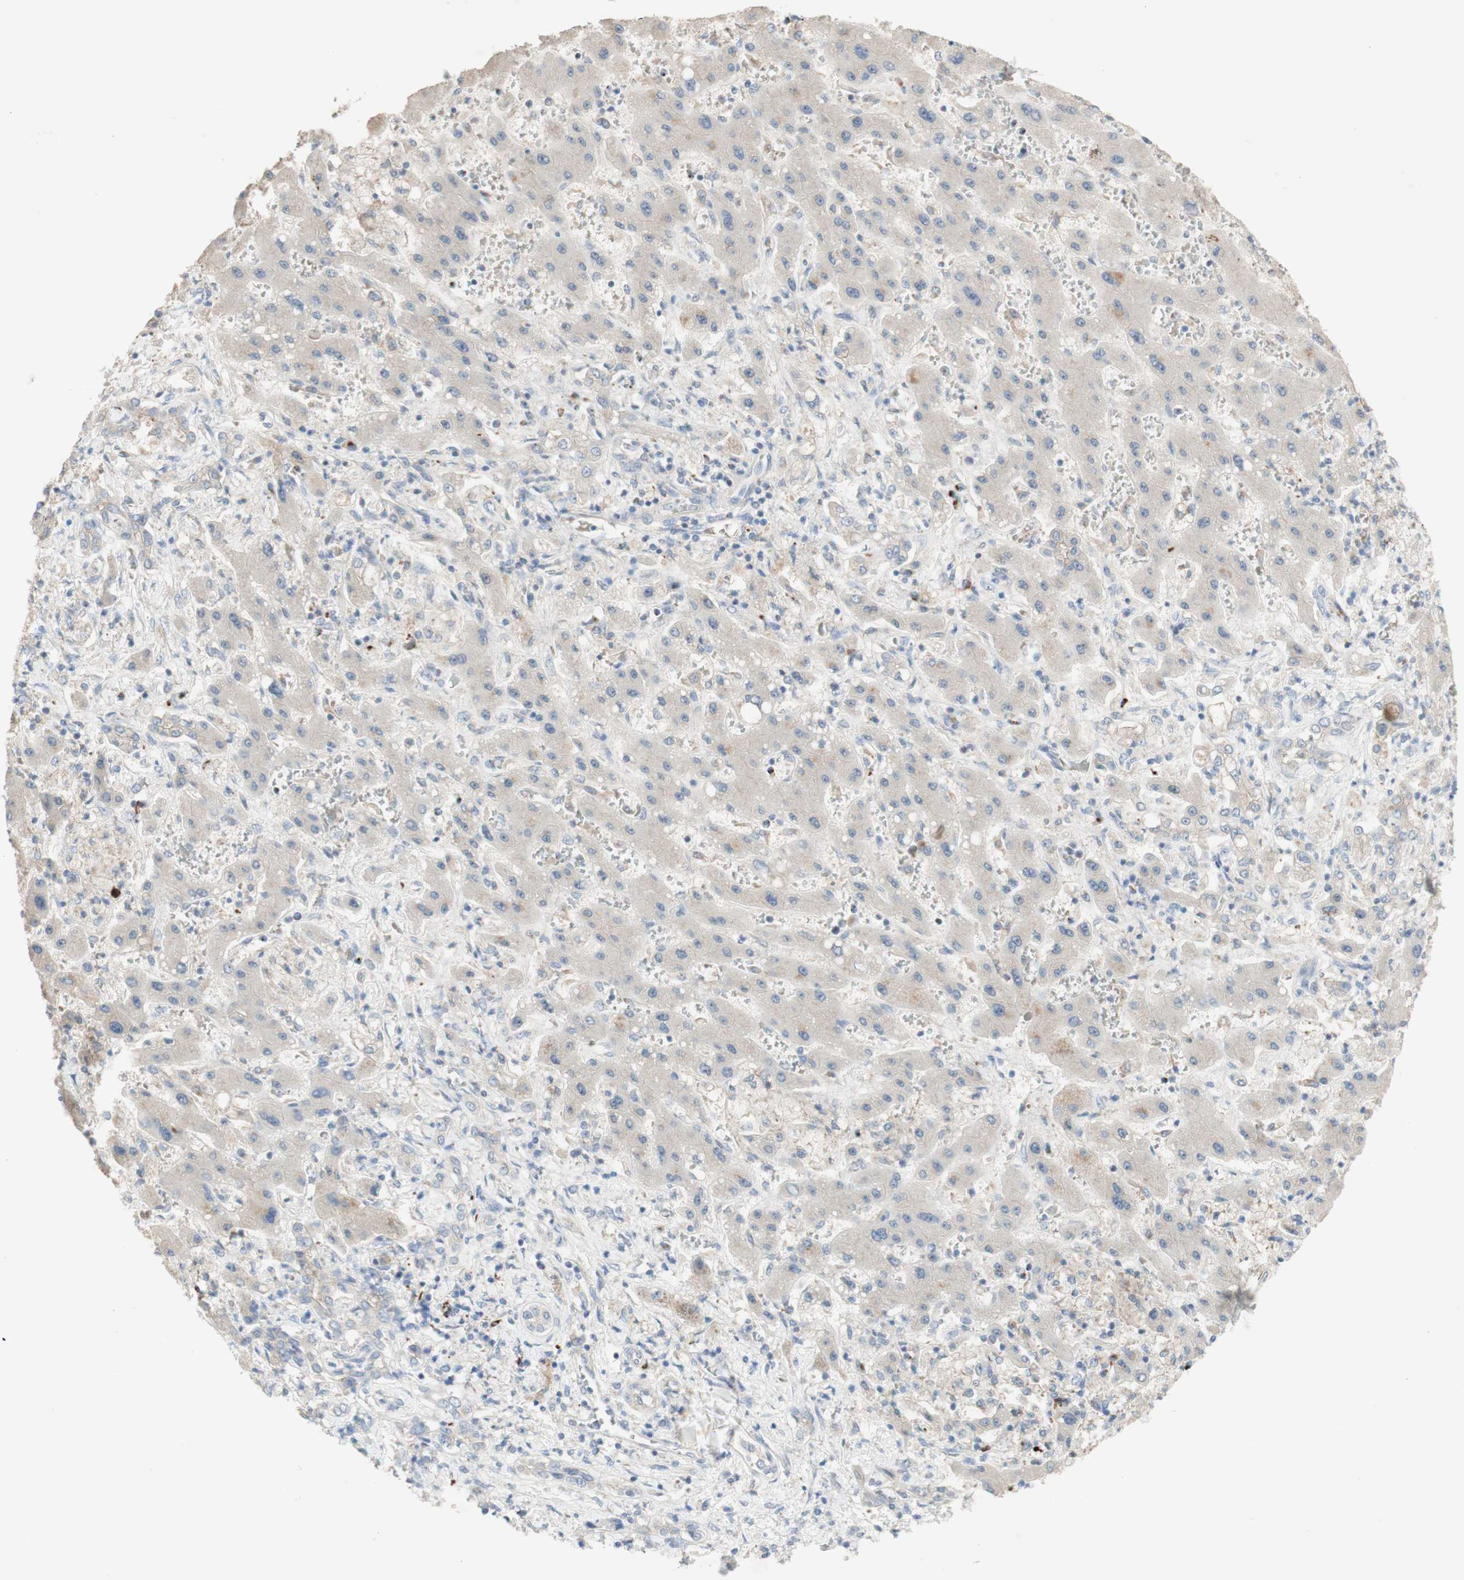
{"staining": {"intensity": "negative", "quantity": "none", "location": "none"}, "tissue": "liver cancer", "cell_type": "Tumor cells", "image_type": "cancer", "snomed": [{"axis": "morphology", "description": "Cholangiocarcinoma"}, {"axis": "topography", "description": "Liver"}], "caption": "This is a image of IHC staining of liver cancer, which shows no staining in tumor cells.", "gene": "MANEA", "patient": {"sex": "male", "age": 50}}